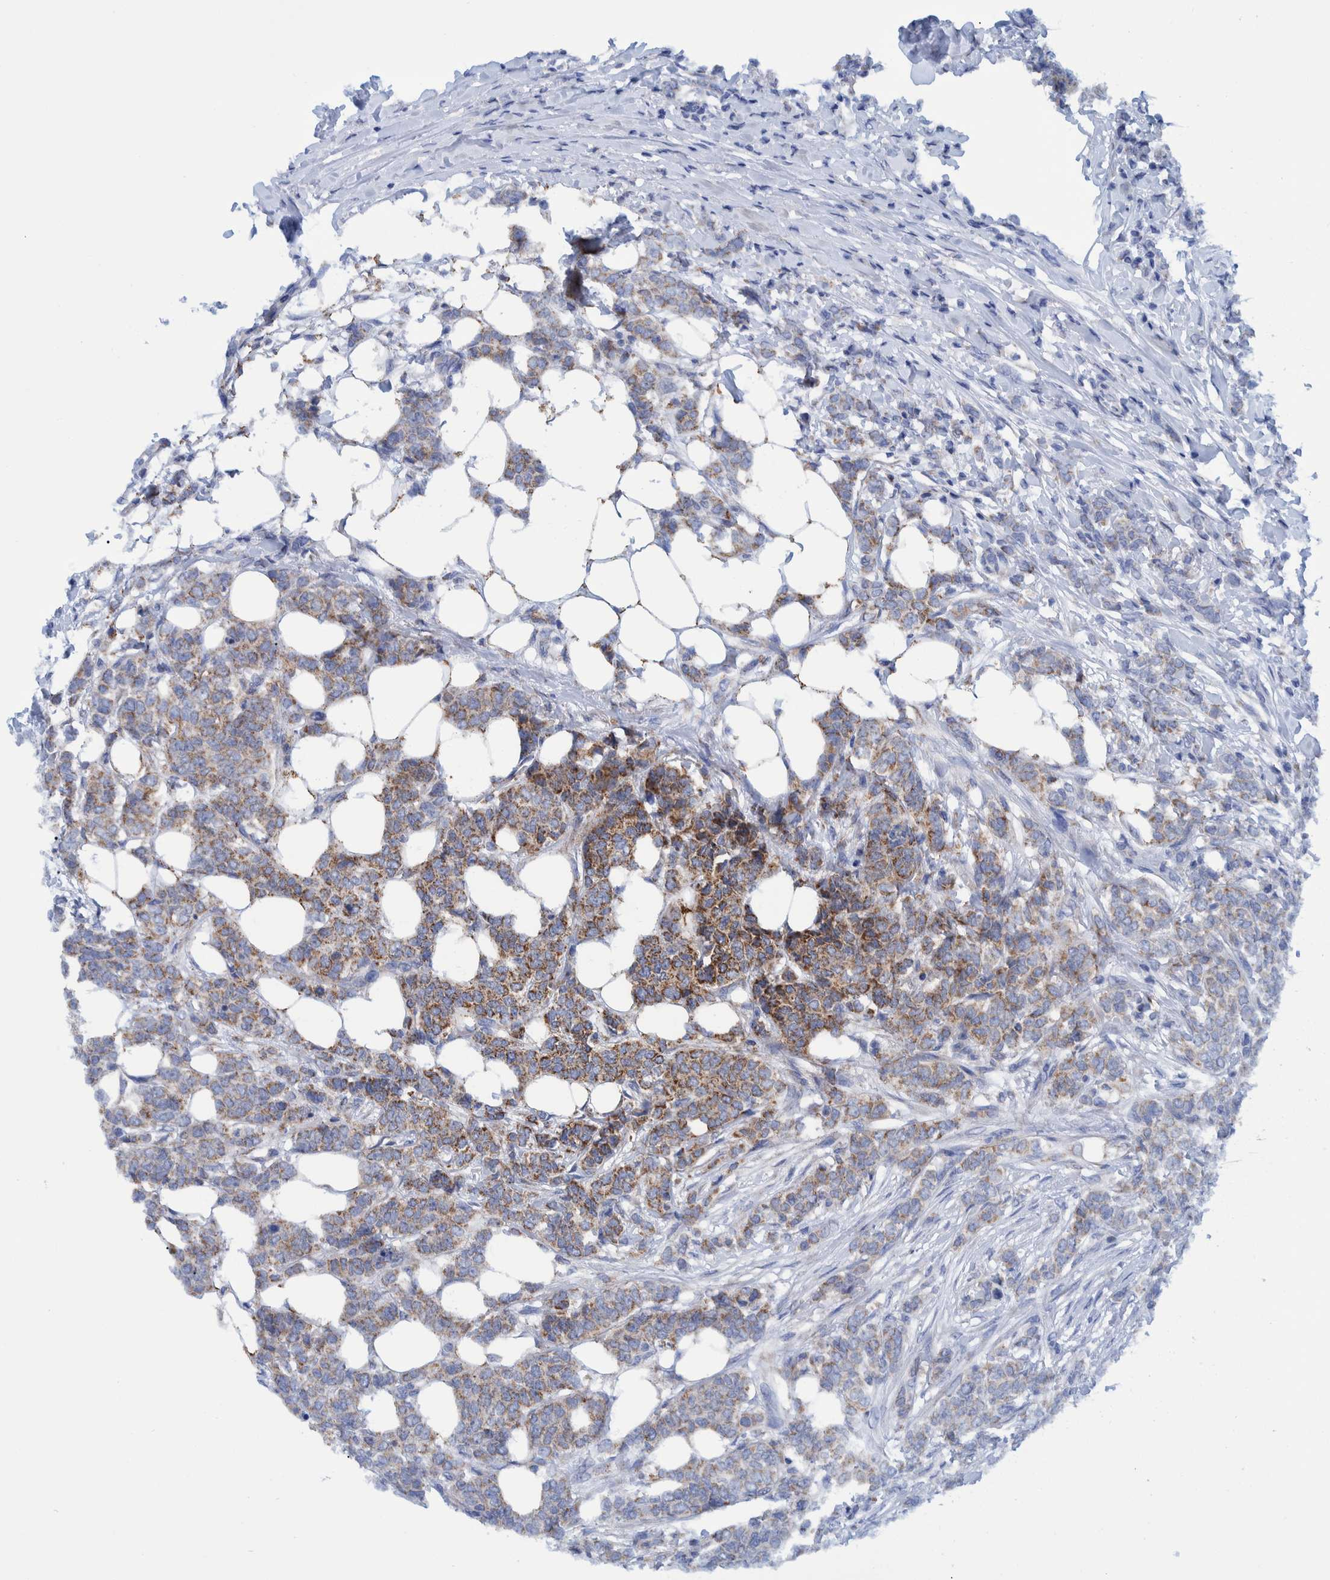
{"staining": {"intensity": "moderate", "quantity": "<25%", "location": "cytoplasmic/membranous"}, "tissue": "breast cancer", "cell_type": "Tumor cells", "image_type": "cancer", "snomed": [{"axis": "morphology", "description": "Lobular carcinoma"}, {"axis": "topography", "description": "Skin"}, {"axis": "topography", "description": "Breast"}], "caption": "Lobular carcinoma (breast) was stained to show a protein in brown. There is low levels of moderate cytoplasmic/membranous staining in approximately <25% of tumor cells.", "gene": "BZW2", "patient": {"sex": "female", "age": 46}}